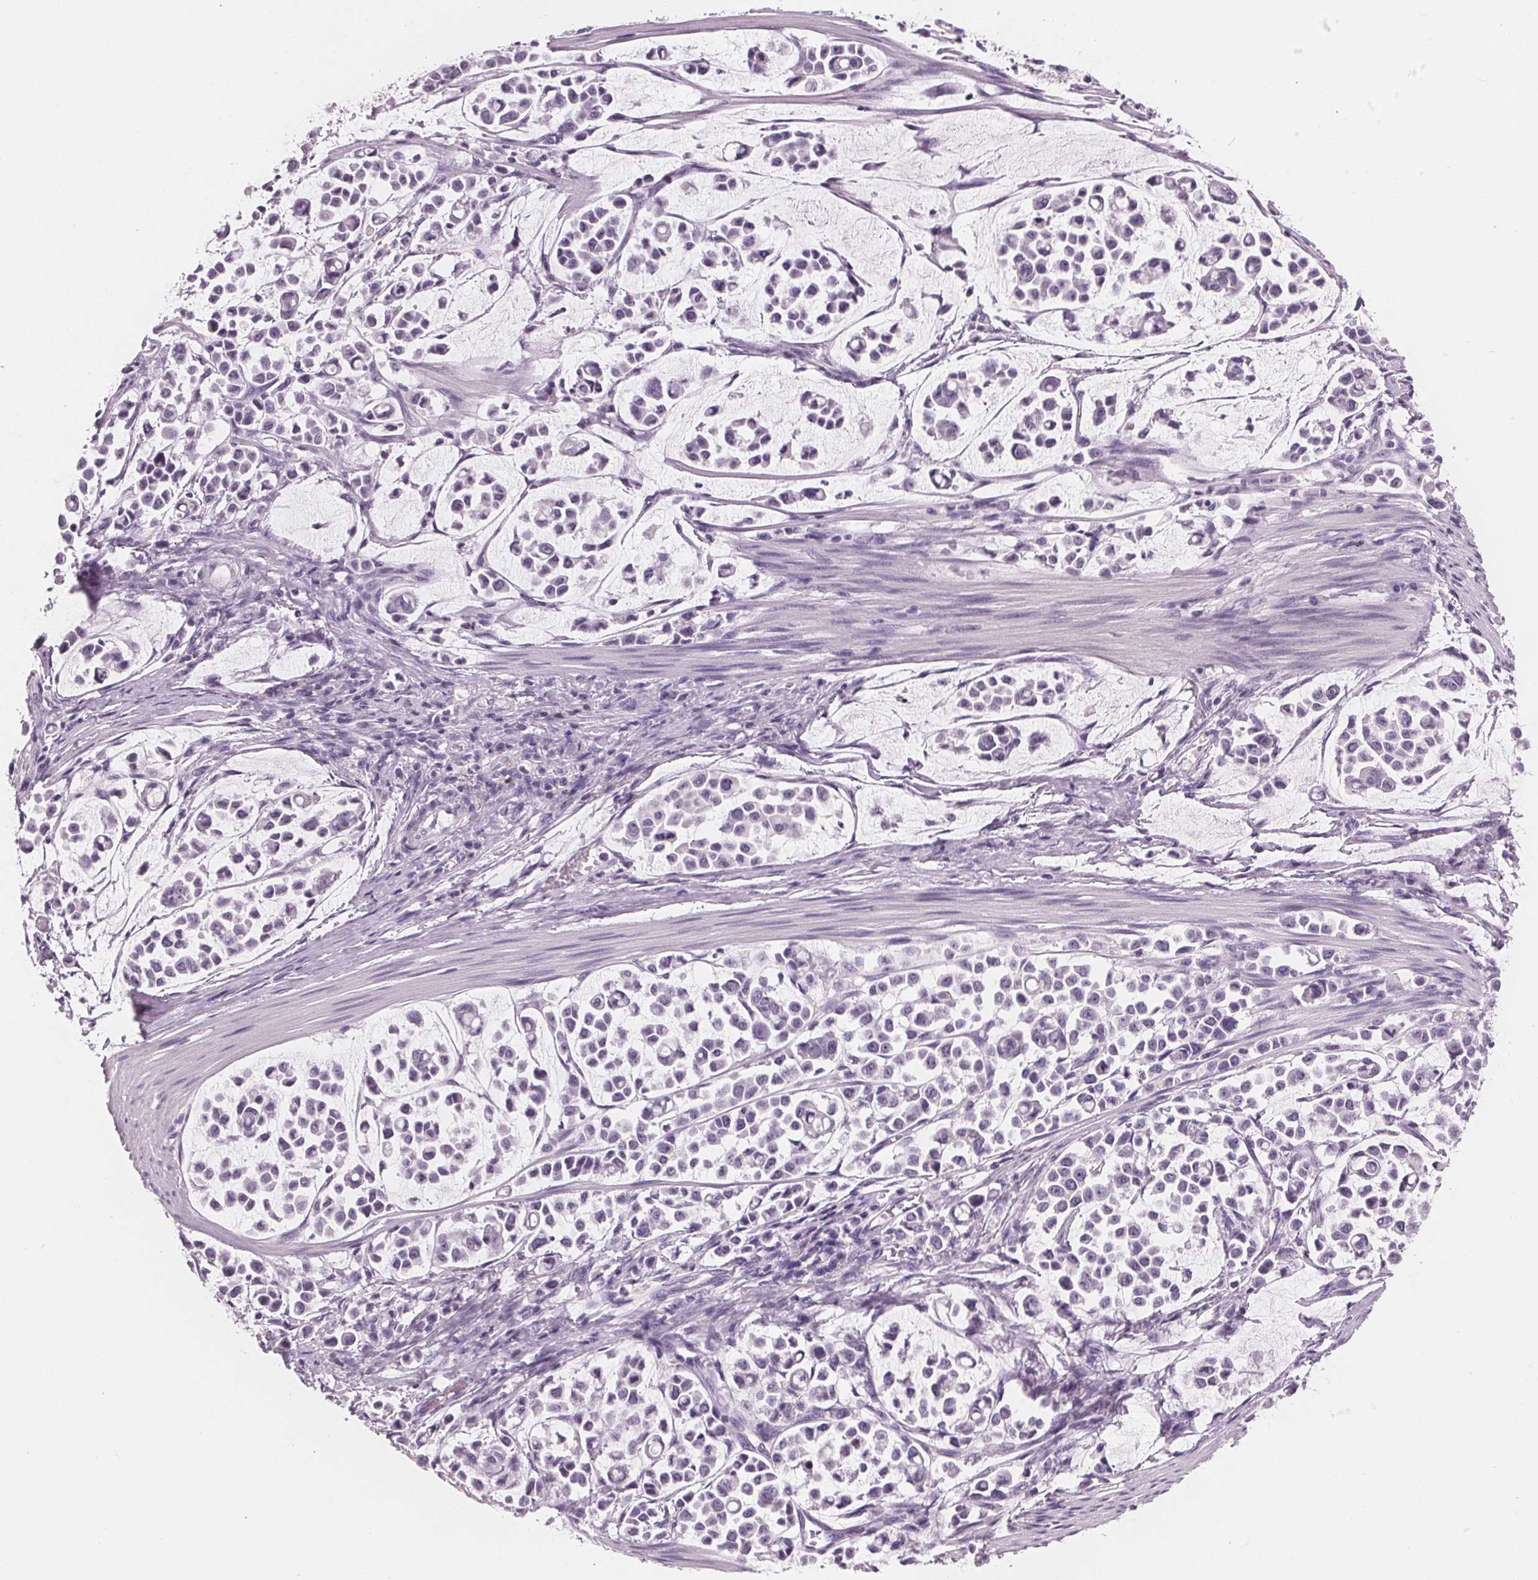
{"staining": {"intensity": "negative", "quantity": "none", "location": "none"}, "tissue": "stomach cancer", "cell_type": "Tumor cells", "image_type": "cancer", "snomed": [{"axis": "morphology", "description": "Adenocarcinoma, NOS"}, {"axis": "topography", "description": "Stomach"}], "caption": "DAB (3,3'-diaminobenzidine) immunohistochemical staining of human stomach adenocarcinoma displays no significant positivity in tumor cells.", "gene": "AMBP", "patient": {"sex": "male", "age": 82}}